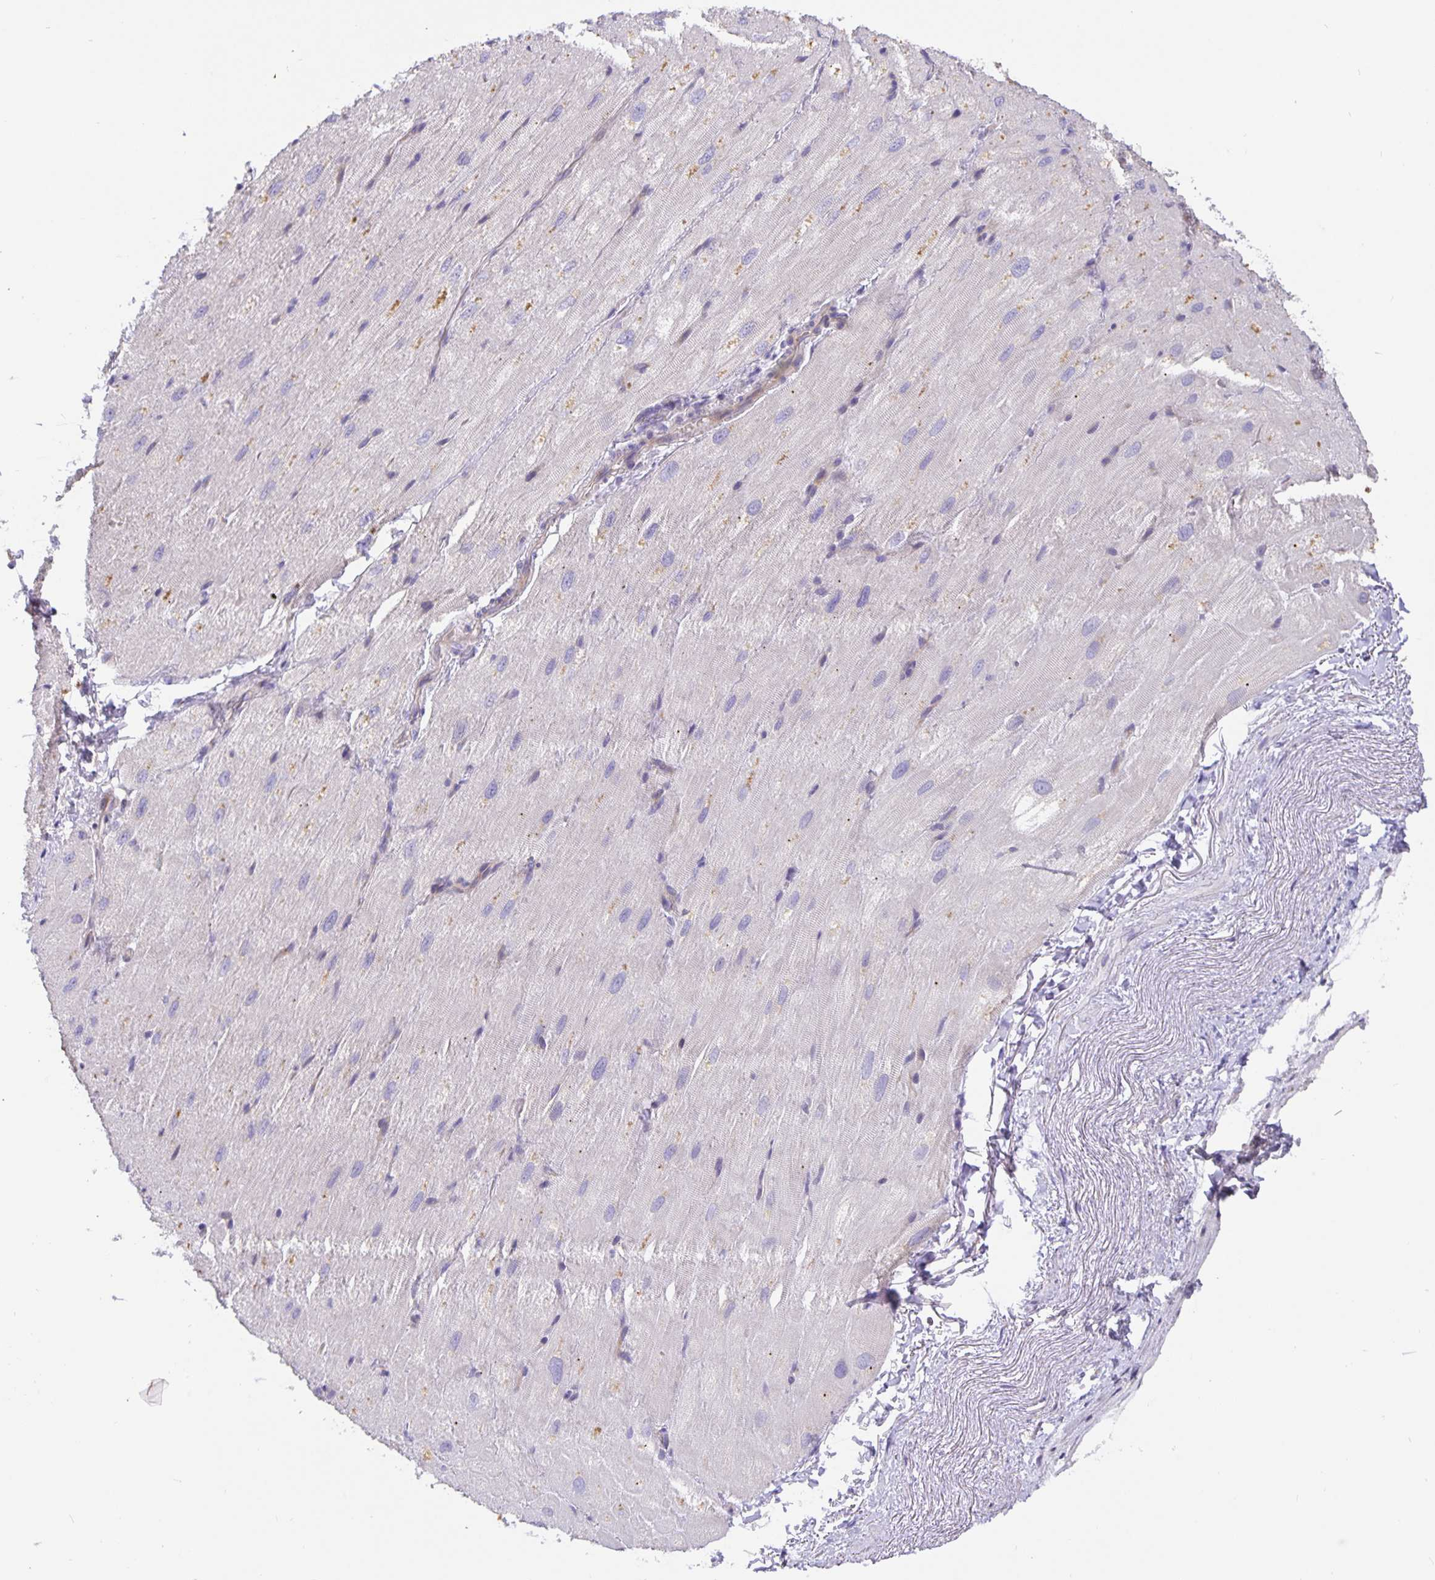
{"staining": {"intensity": "moderate", "quantity": "<25%", "location": "cytoplasmic/membranous"}, "tissue": "heart muscle", "cell_type": "Cardiomyocytes", "image_type": "normal", "snomed": [{"axis": "morphology", "description": "Normal tissue, NOS"}, {"axis": "topography", "description": "Heart"}], "caption": "This photomicrograph displays benign heart muscle stained with immunohistochemistry (IHC) to label a protein in brown. The cytoplasmic/membranous of cardiomyocytes show moderate positivity for the protein. Nuclei are counter-stained blue.", "gene": "EML6", "patient": {"sex": "male", "age": 62}}